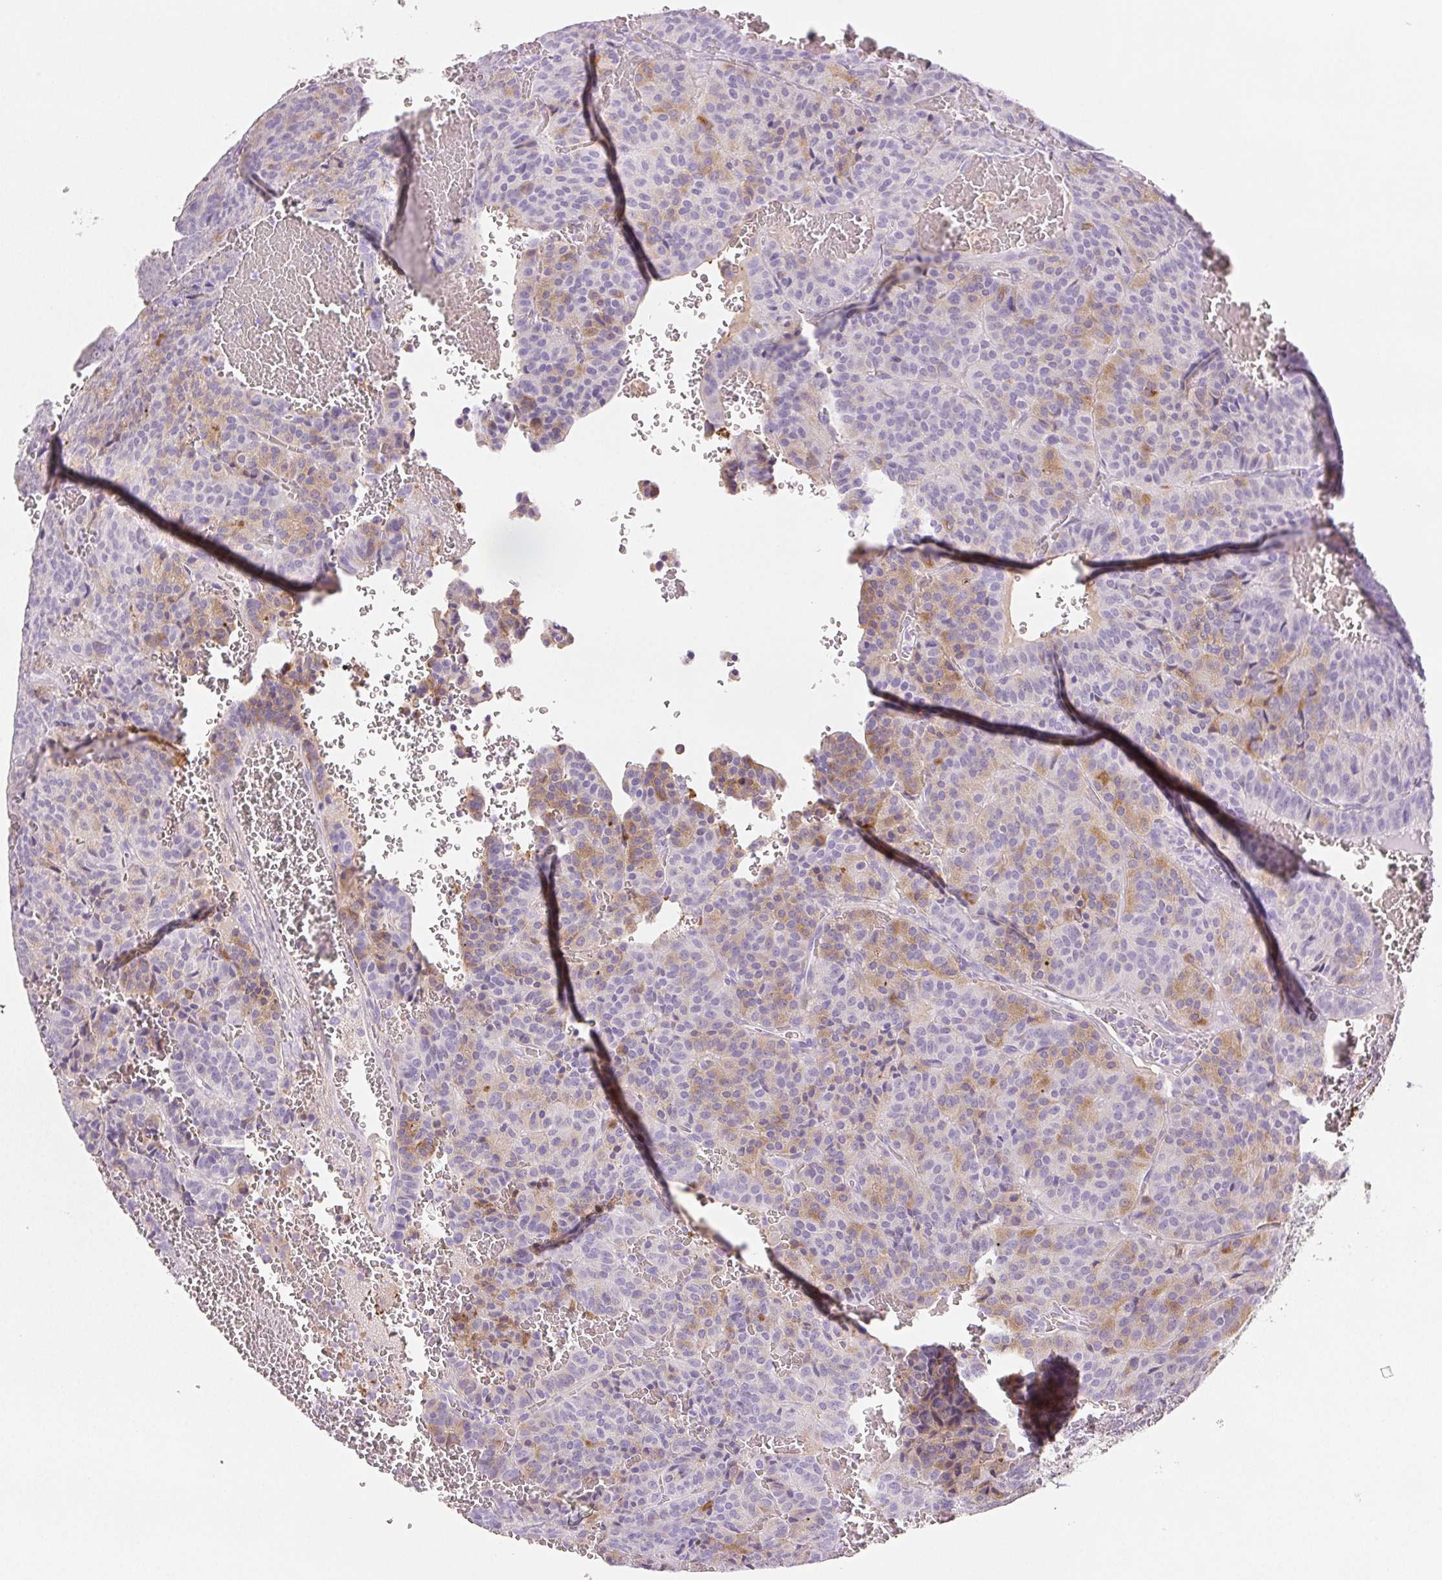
{"staining": {"intensity": "weak", "quantity": "<25%", "location": "cytoplasmic/membranous"}, "tissue": "carcinoid", "cell_type": "Tumor cells", "image_type": "cancer", "snomed": [{"axis": "morphology", "description": "Carcinoid, malignant, NOS"}, {"axis": "topography", "description": "Lung"}], "caption": "Human carcinoid (malignant) stained for a protein using IHC displays no positivity in tumor cells.", "gene": "VTN", "patient": {"sex": "male", "age": 70}}